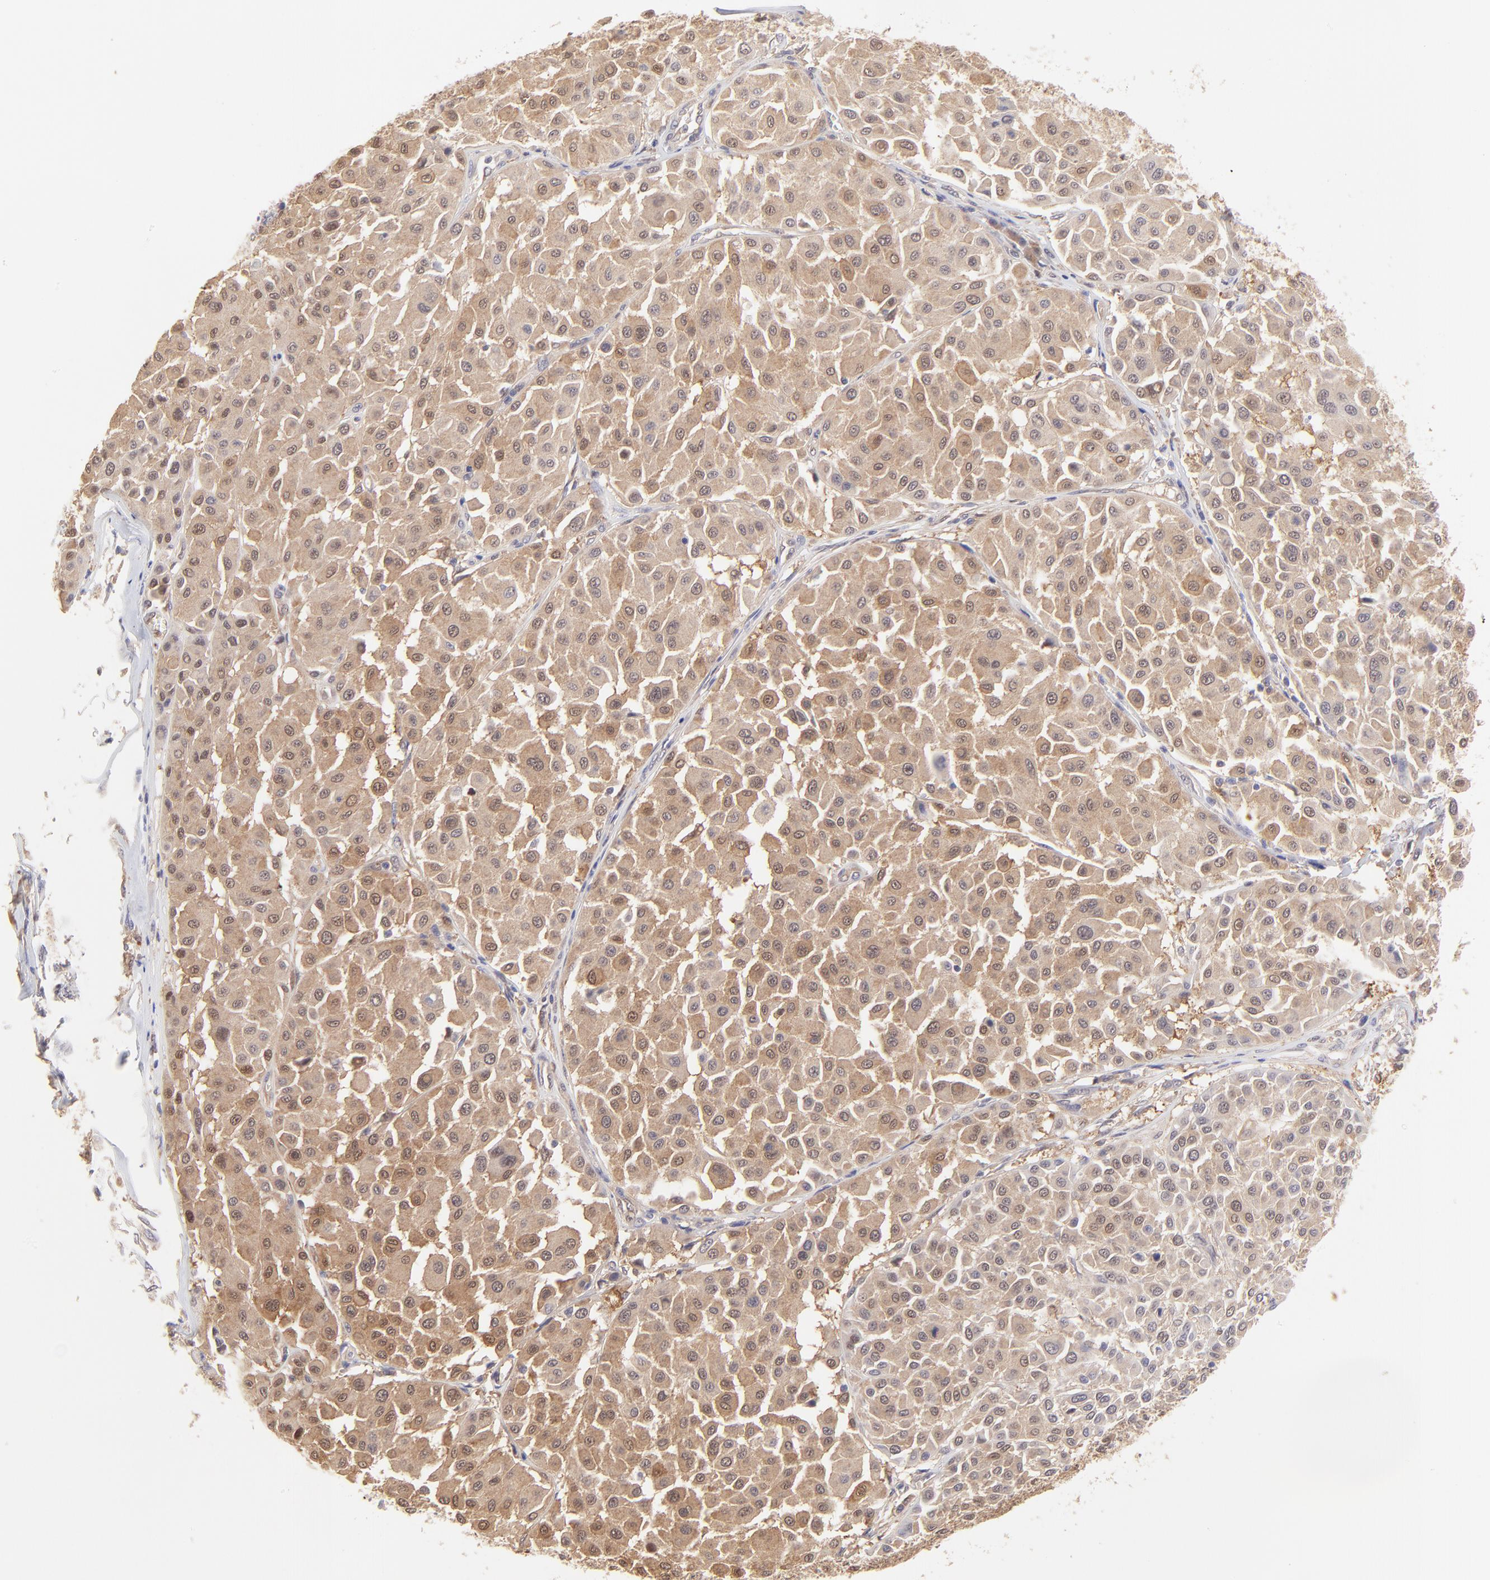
{"staining": {"intensity": "moderate", "quantity": "25%-75%", "location": "cytoplasmic/membranous,nuclear"}, "tissue": "melanoma", "cell_type": "Tumor cells", "image_type": "cancer", "snomed": [{"axis": "morphology", "description": "Malignant melanoma, Metastatic site"}, {"axis": "topography", "description": "Soft tissue"}], "caption": "The photomicrograph exhibits a brown stain indicating the presence of a protein in the cytoplasmic/membranous and nuclear of tumor cells in malignant melanoma (metastatic site).", "gene": "HYAL1", "patient": {"sex": "male", "age": 41}}